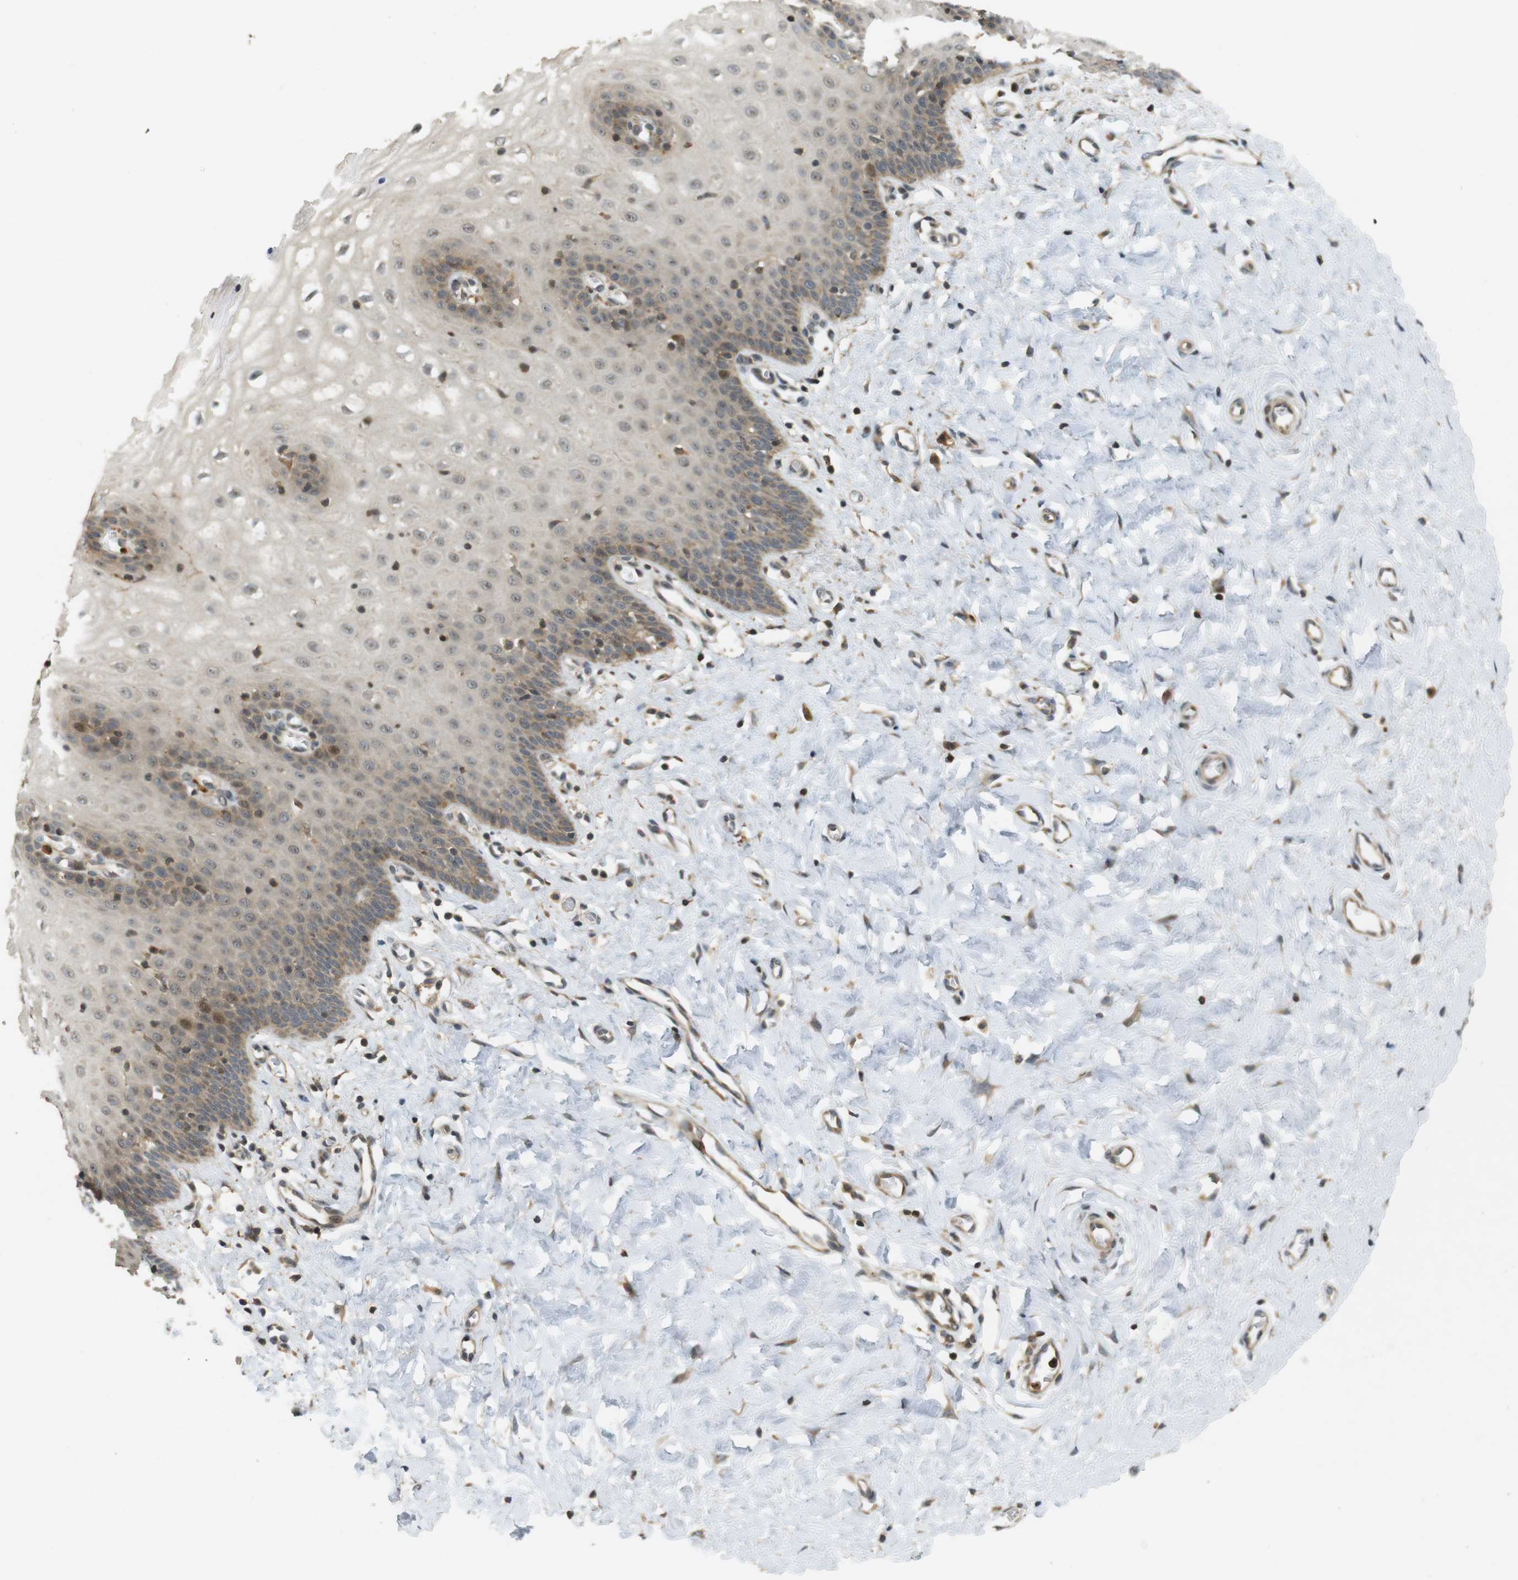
{"staining": {"intensity": "moderate", "quantity": ">75%", "location": "cytoplasmic/membranous"}, "tissue": "cervix", "cell_type": "Glandular cells", "image_type": "normal", "snomed": [{"axis": "morphology", "description": "Normal tissue, NOS"}, {"axis": "topography", "description": "Cervix"}], "caption": "Immunohistochemical staining of benign human cervix displays >75% levels of moderate cytoplasmic/membranous protein expression in approximately >75% of glandular cells. Ihc stains the protein of interest in brown and the nuclei are stained blue.", "gene": "TMX3", "patient": {"sex": "female", "age": 55}}